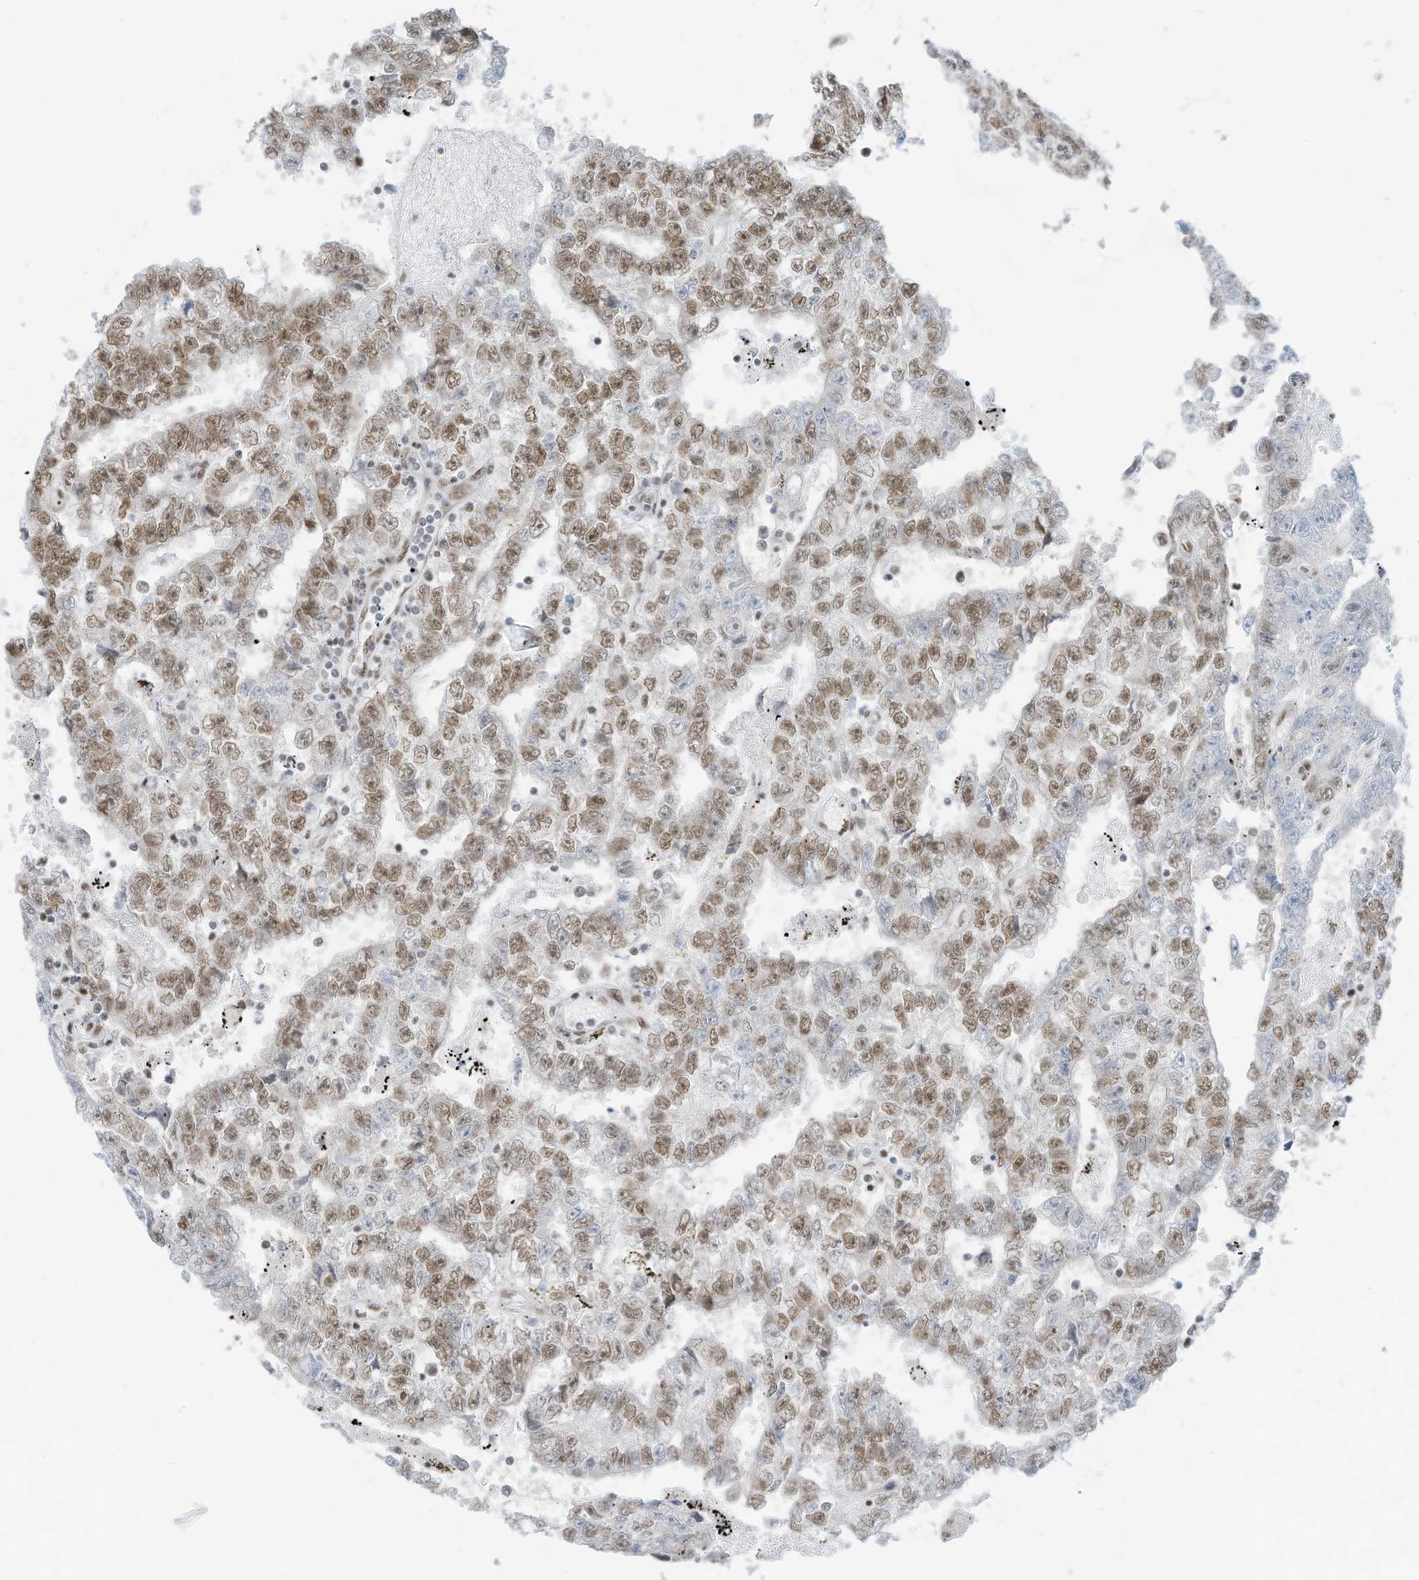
{"staining": {"intensity": "moderate", "quantity": ">75%", "location": "nuclear"}, "tissue": "testis cancer", "cell_type": "Tumor cells", "image_type": "cancer", "snomed": [{"axis": "morphology", "description": "Carcinoma, Embryonal, NOS"}, {"axis": "topography", "description": "Testis"}], "caption": "Immunohistochemistry (IHC) histopathology image of neoplastic tissue: testis cancer (embryonal carcinoma) stained using IHC reveals medium levels of moderate protein expression localized specifically in the nuclear of tumor cells, appearing as a nuclear brown color.", "gene": "ECT2L", "patient": {"sex": "male", "age": 25}}